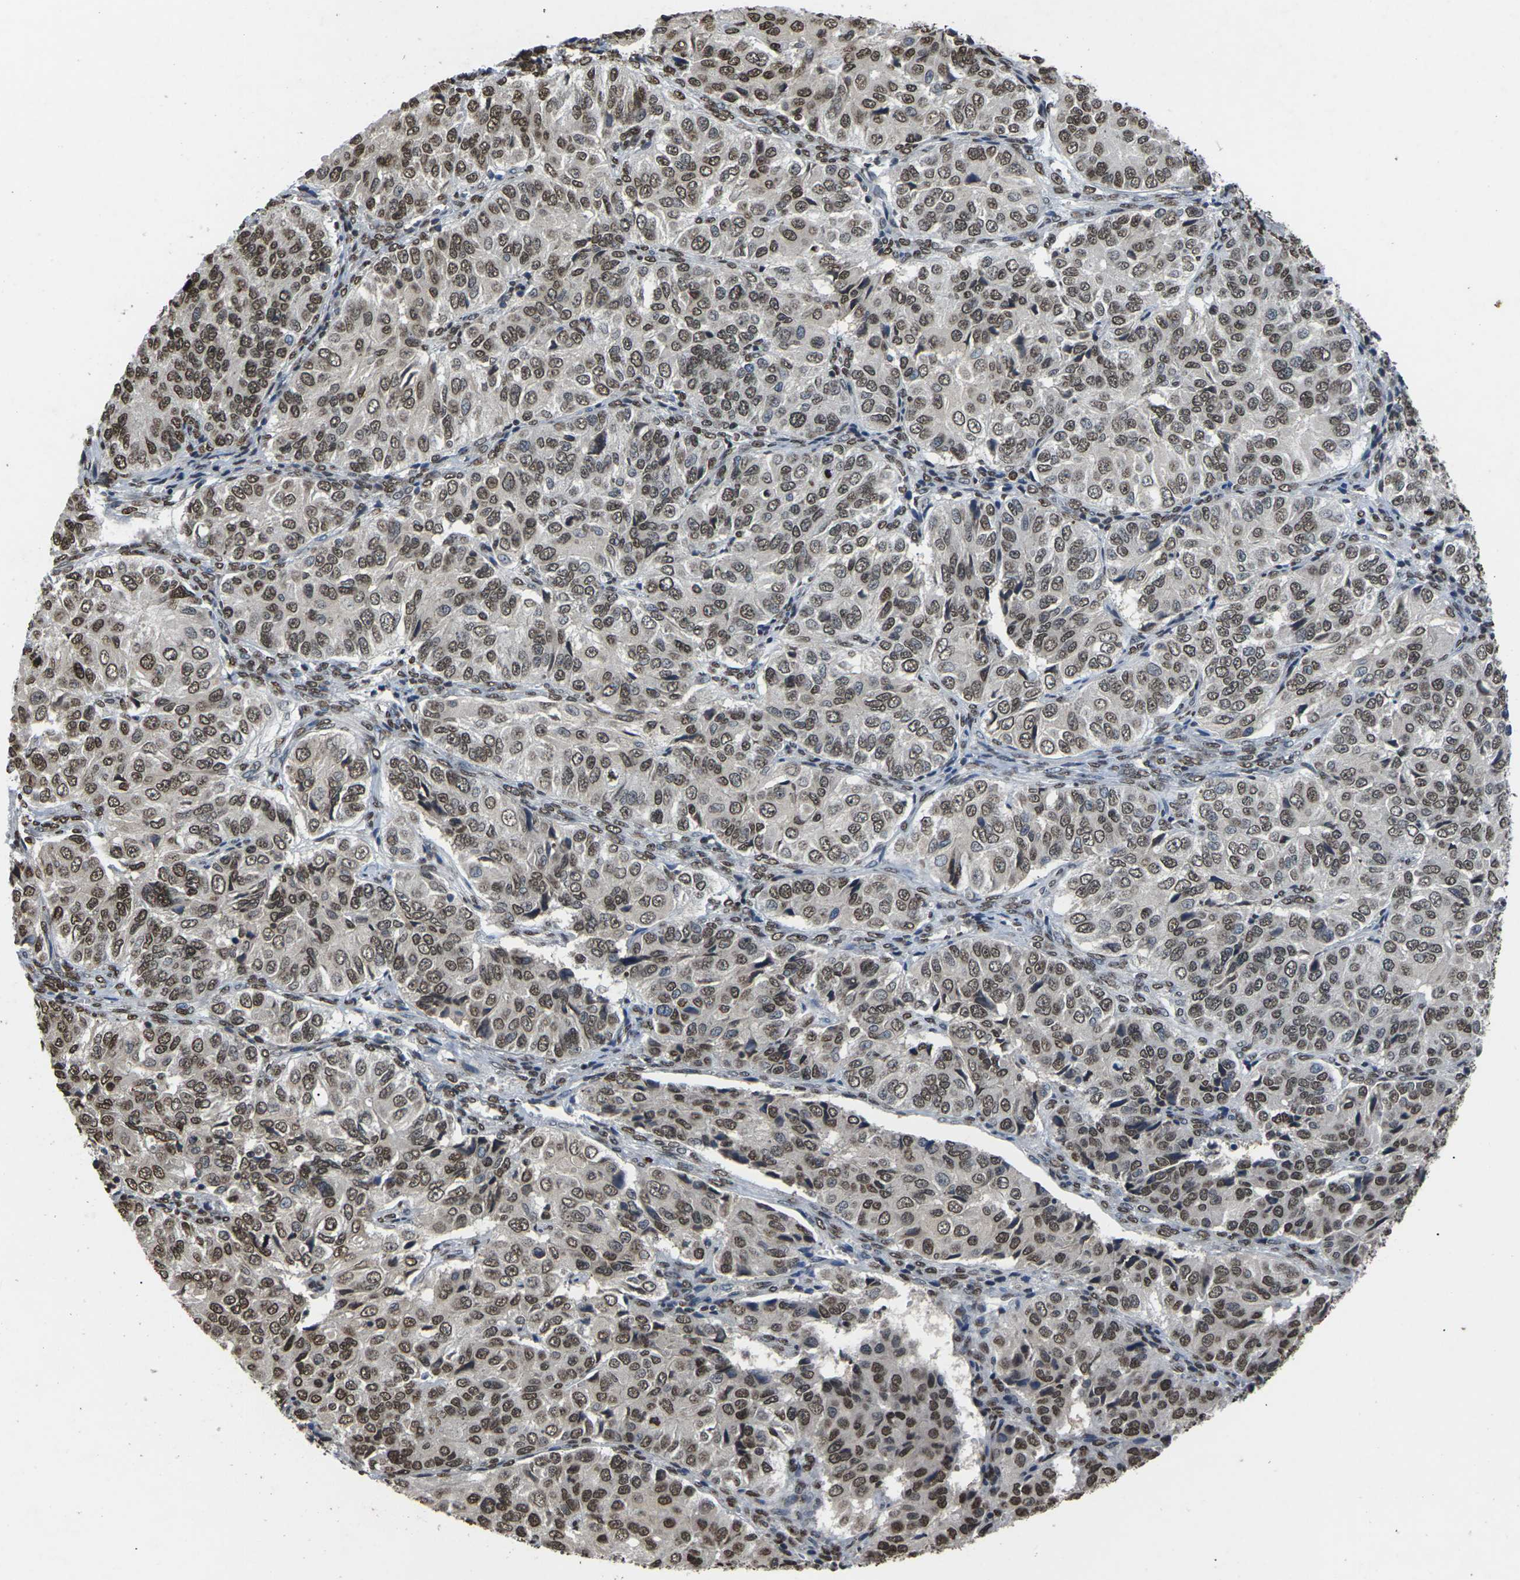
{"staining": {"intensity": "moderate", "quantity": ">75%", "location": "nuclear"}, "tissue": "ovarian cancer", "cell_type": "Tumor cells", "image_type": "cancer", "snomed": [{"axis": "morphology", "description": "Carcinoma, endometroid"}, {"axis": "topography", "description": "Ovary"}], "caption": "DAB (3,3'-diaminobenzidine) immunohistochemical staining of ovarian cancer exhibits moderate nuclear protein positivity in about >75% of tumor cells.", "gene": "EMSY", "patient": {"sex": "female", "age": 51}}